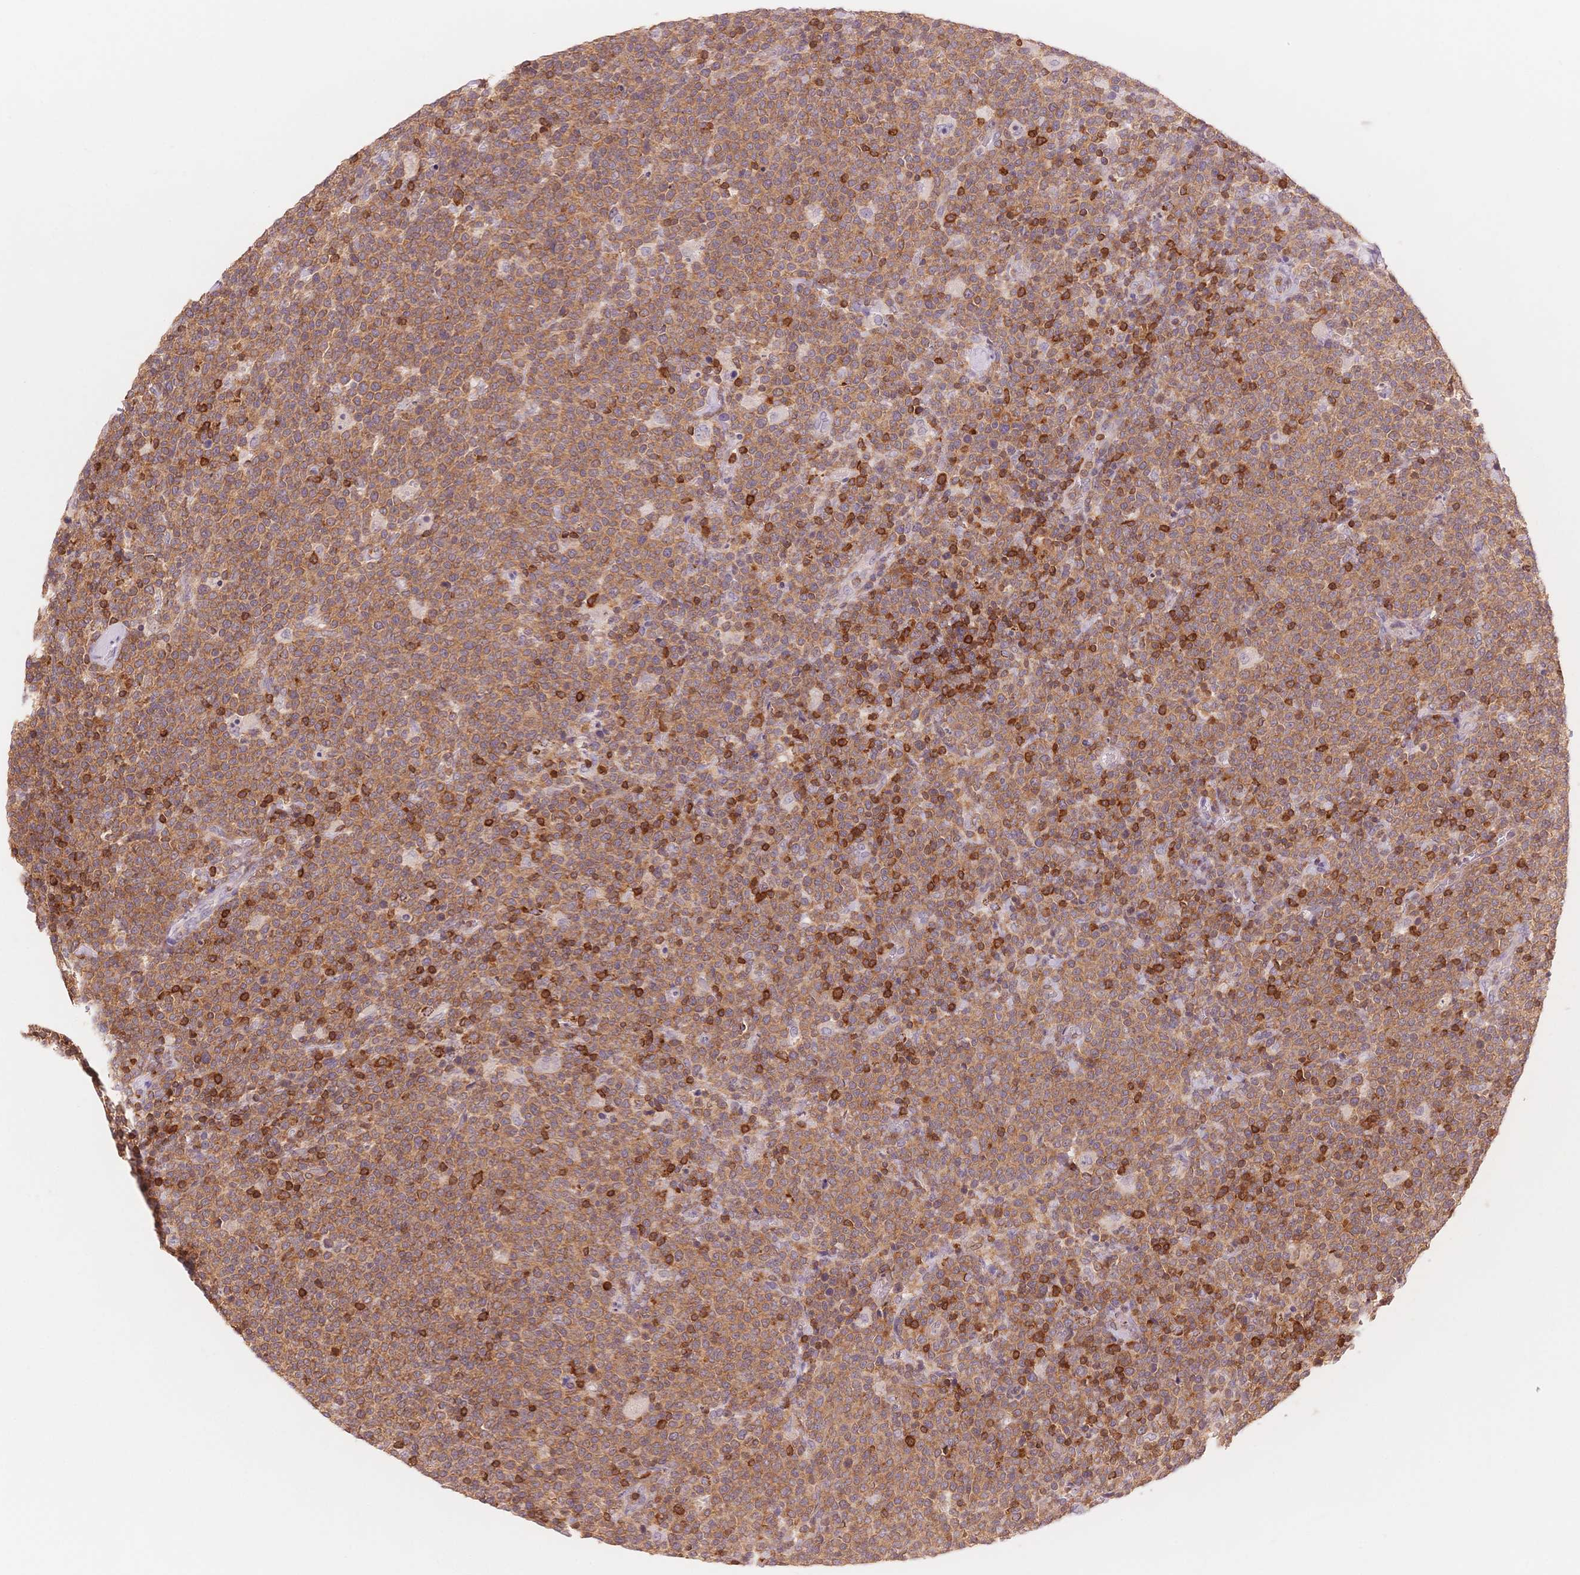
{"staining": {"intensity": "moderate", "quantity": ">75%", "location": "cytoplasmic/membranous"}, "tissue": "lymphoma", "cell_type": "Tumor cells", "image_type": "cancer", "snomed": [{"axis": "morphology", "description": "Malignant lymphoma, non-Hodgkin's type, High grade"}, {"axis": "topography", "description": "Lymph node"}], "caption": "Protein analysis of lymphoma tissue demonstrates moderate cytoplasmic/membranous staining in about >75% of tumor cells.", "gene": "STK39", "patient": {"sex": "male", "age": 61}}